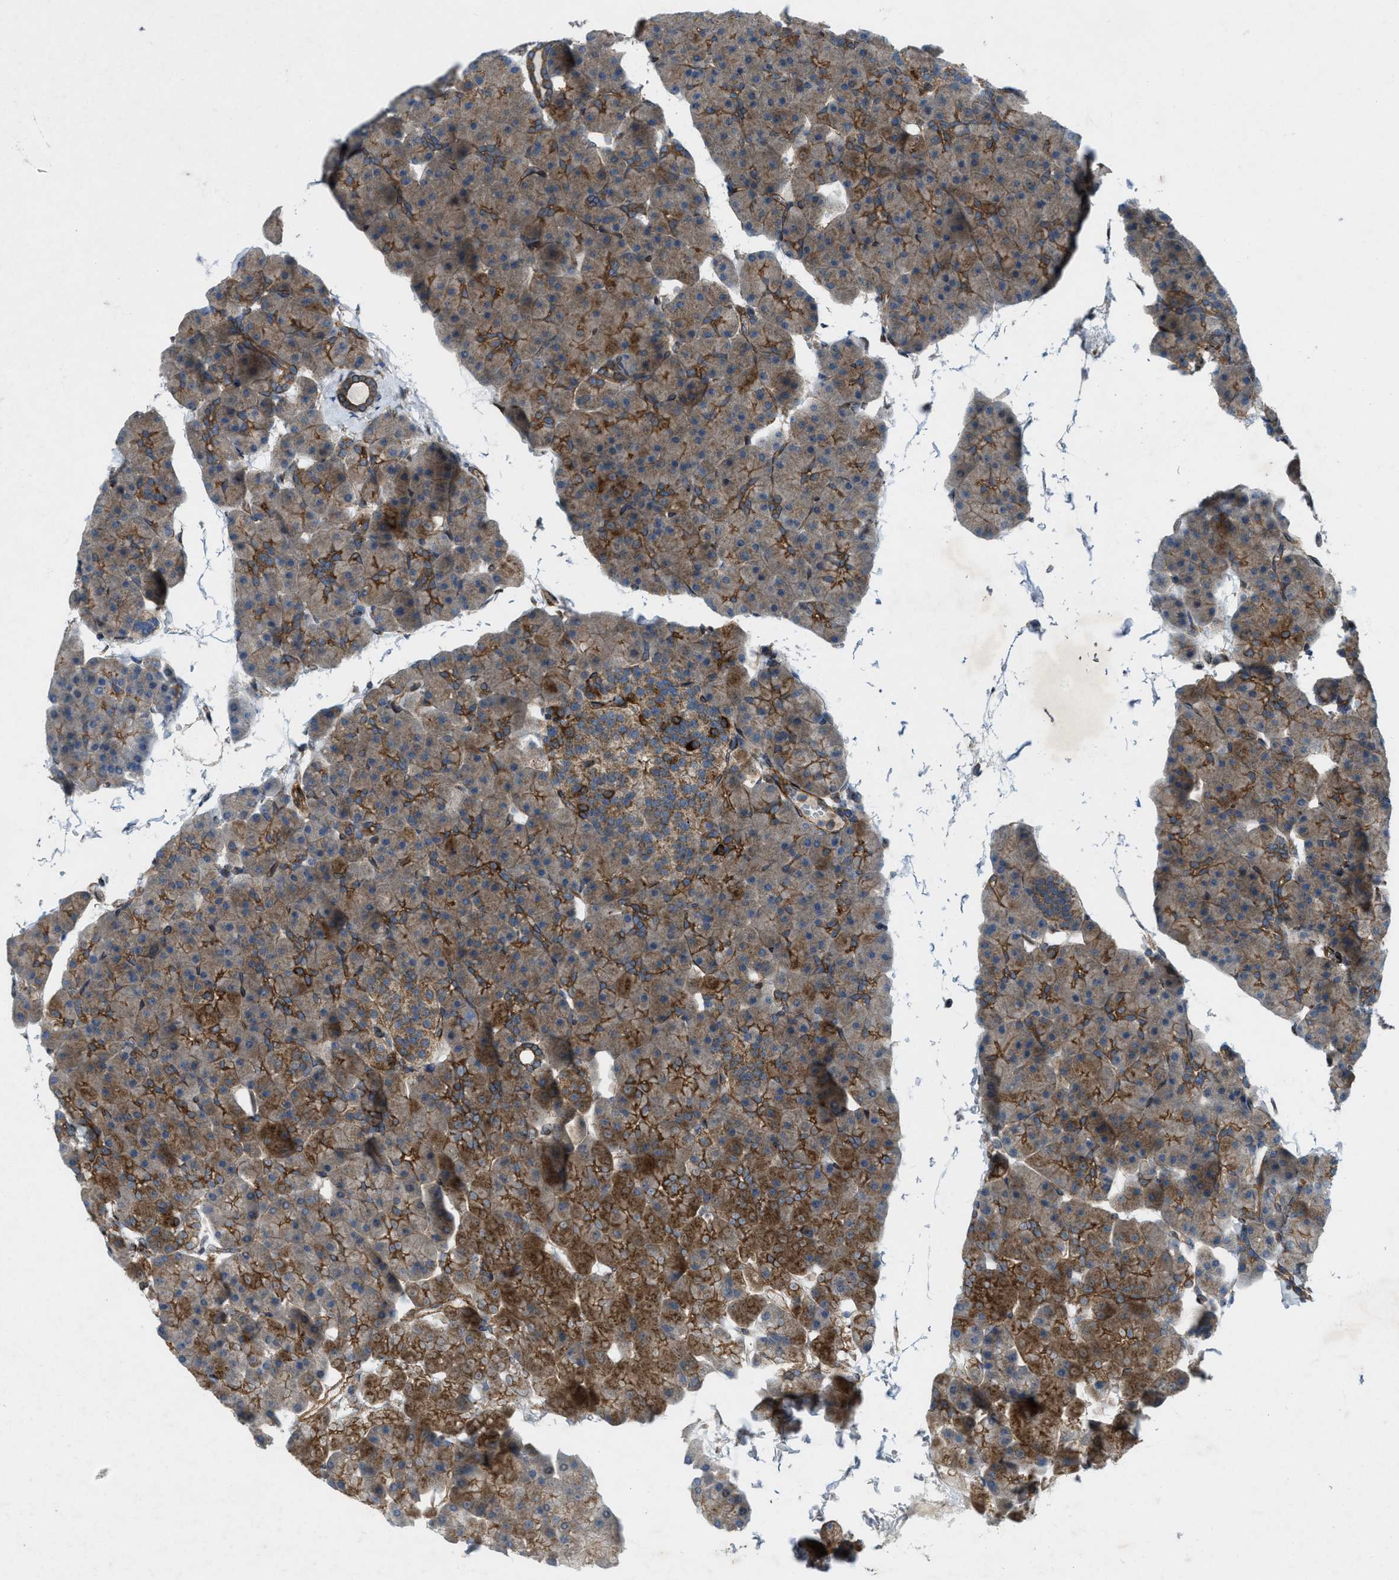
{"staining": {"intensity": "moderate", "quantity": ">75%", "location": "cytoplasmic/membranous"}, "tissue": "pancreas", "cell_type": "Exocrine glandular cells", "image_type": "normal", "snomed": [{"axis": "morphology", "description": "Normal tissue, NOS"}, {"axis": "topography", "description": "Pancreas"}], "caption": "This is a photomicrograph of IHC staining of normal pancreas, which shows moderate positivity in the cytoplasmic/membranous of exocrine glandular cells.", "gene": "URGCP", "patient": {"sex": "male", "age": 35}}